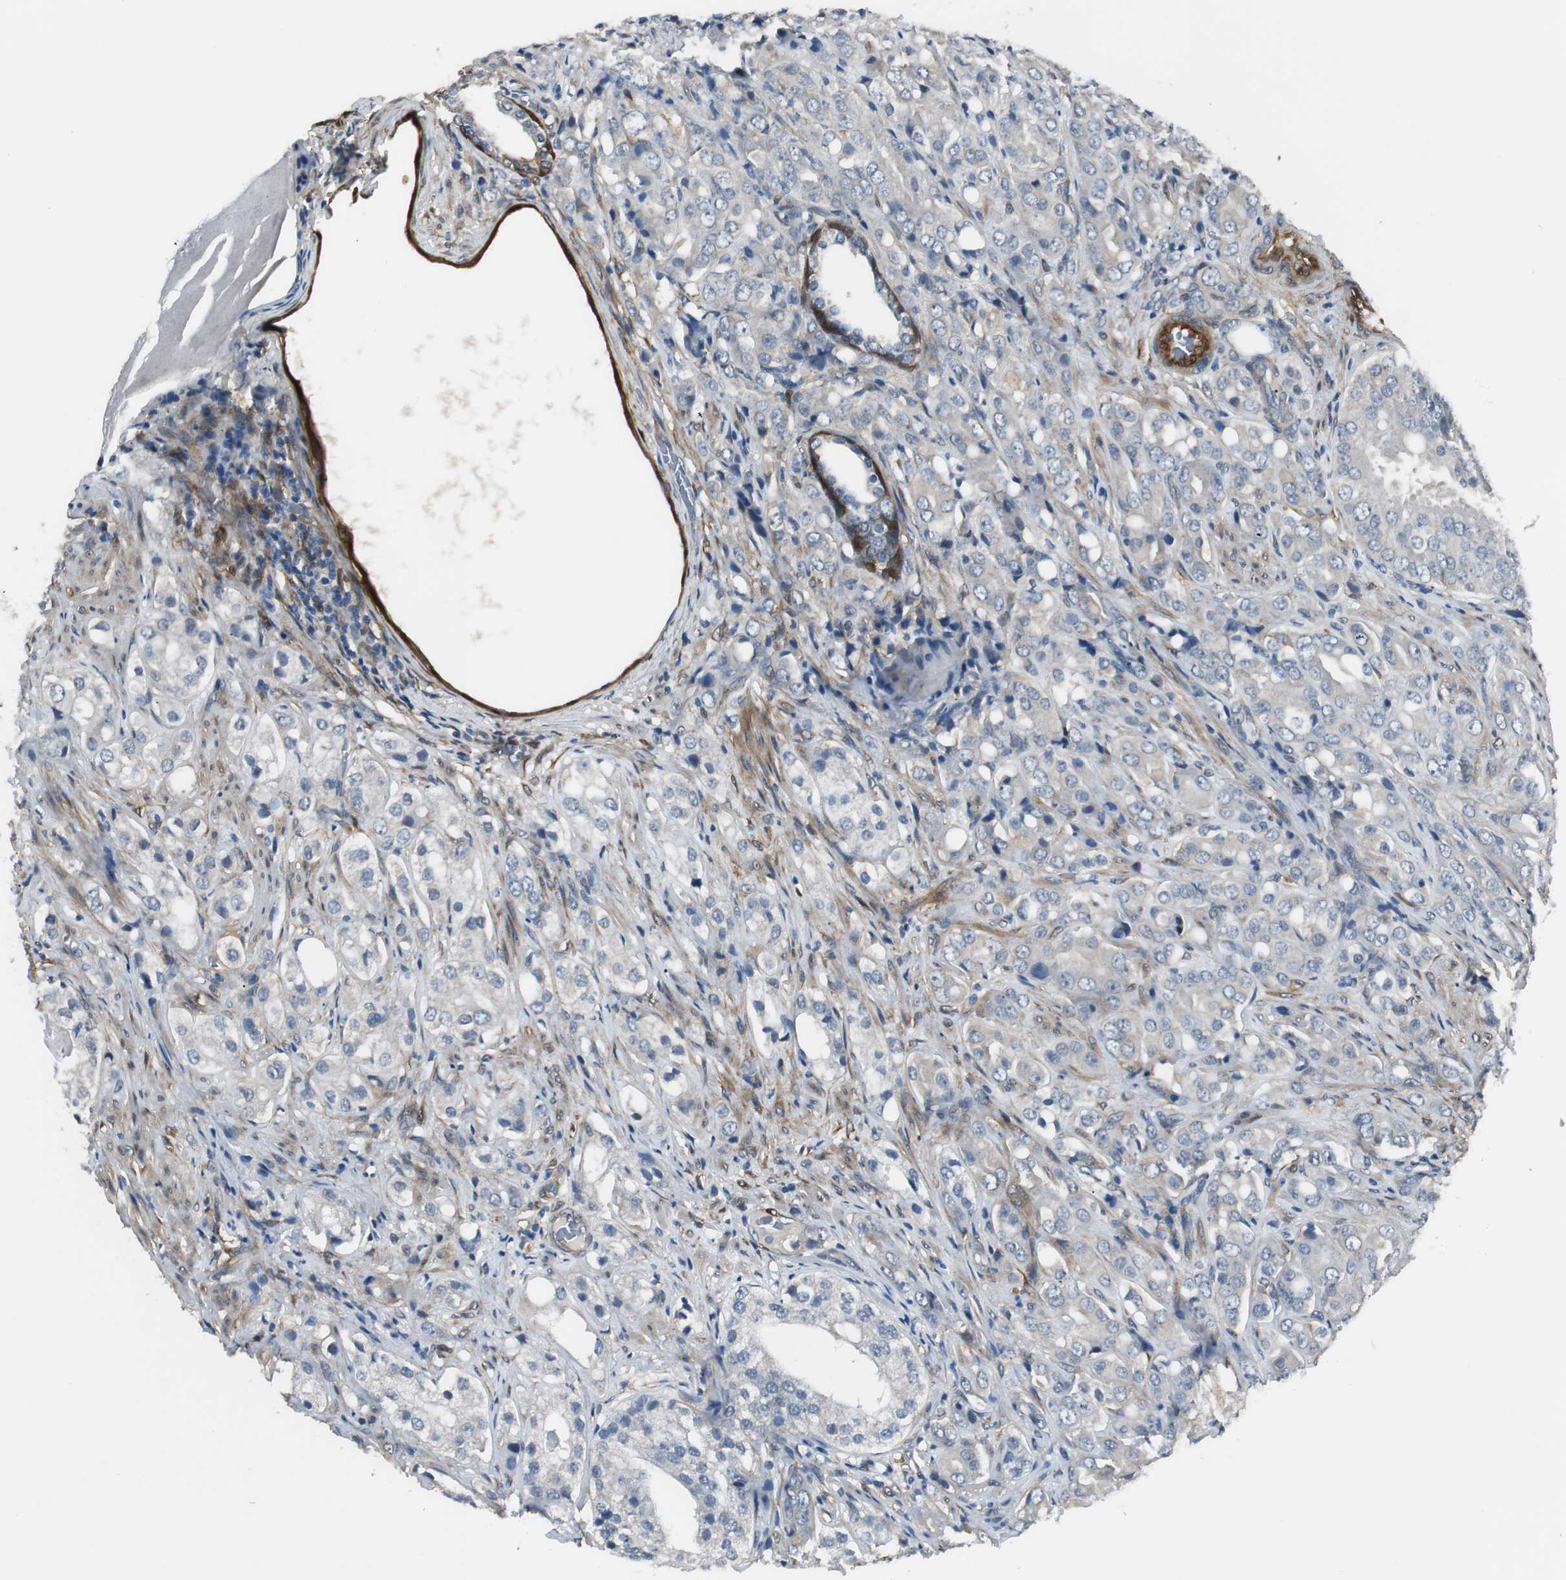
{"staining": {"intensity": "moderate", "quantity": "25%-75%", "location": "cytoplasmic/membranous"}, "tissue": "prostate cancer", "cell_type": "Tumor cells", "image_type": "cancer", "snomed": [{"axis": "morphology", "description": "Adenocarcinoma, High grade"}, {"axis": "topography", "description": "Prostate"}], "caption": "IHC (DAB) staining of human prostate high-grade adenocarcinoma demonstrates moderate cytoplasmic/membranous protein expression in about 25%-75% of tumor cells.", "gene": "FHL2", "patient": {"sex": "male", "age": 68}}